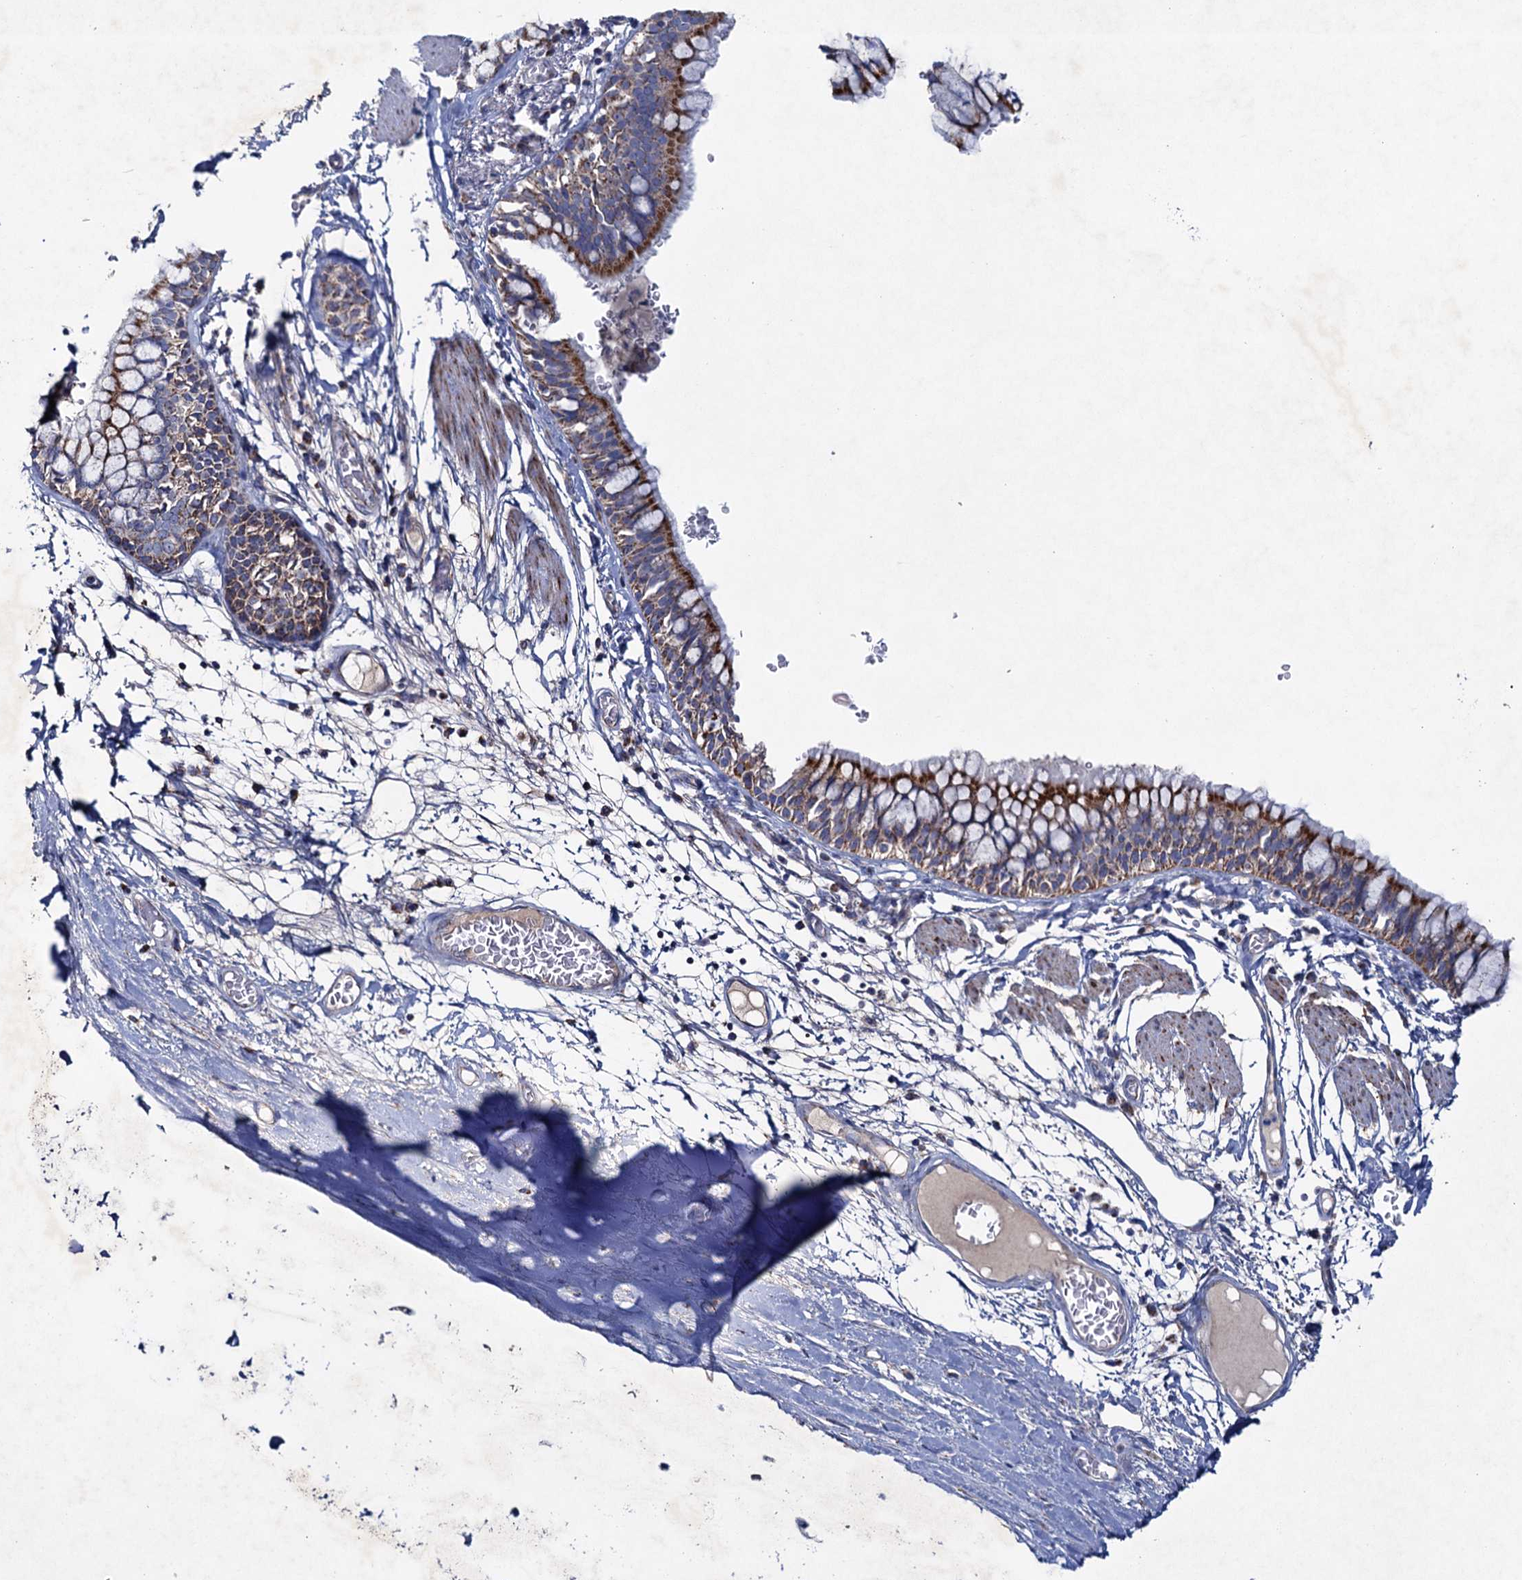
{"staining": {"intensity": "moderate", "quantity": "25%-75%", "location": "cytoplasmic/membranous"}, "tissue": "bronchus", "cell_type": "Respiratory epithelial cells", "image_type": "normal", "snomed": [{"axis": "morphology", "description": "Normal tissue, NOS"}, {"axis": "topography", "description": "Cartilage tissue"}, {"axis": "topography", "description": "Bronchus"}], "caption": "A high-resolution histopathology image shows IHC staining of unremarkable bronchus, which shows moderate cytoplasmic/membranous positivity in about 25%-75% of respiratory epithelial cells. (IHC, brightfield microscopy, high magnification).", "gene": "GTPBP3", "patient": {"sex": "female", "age": 36}}